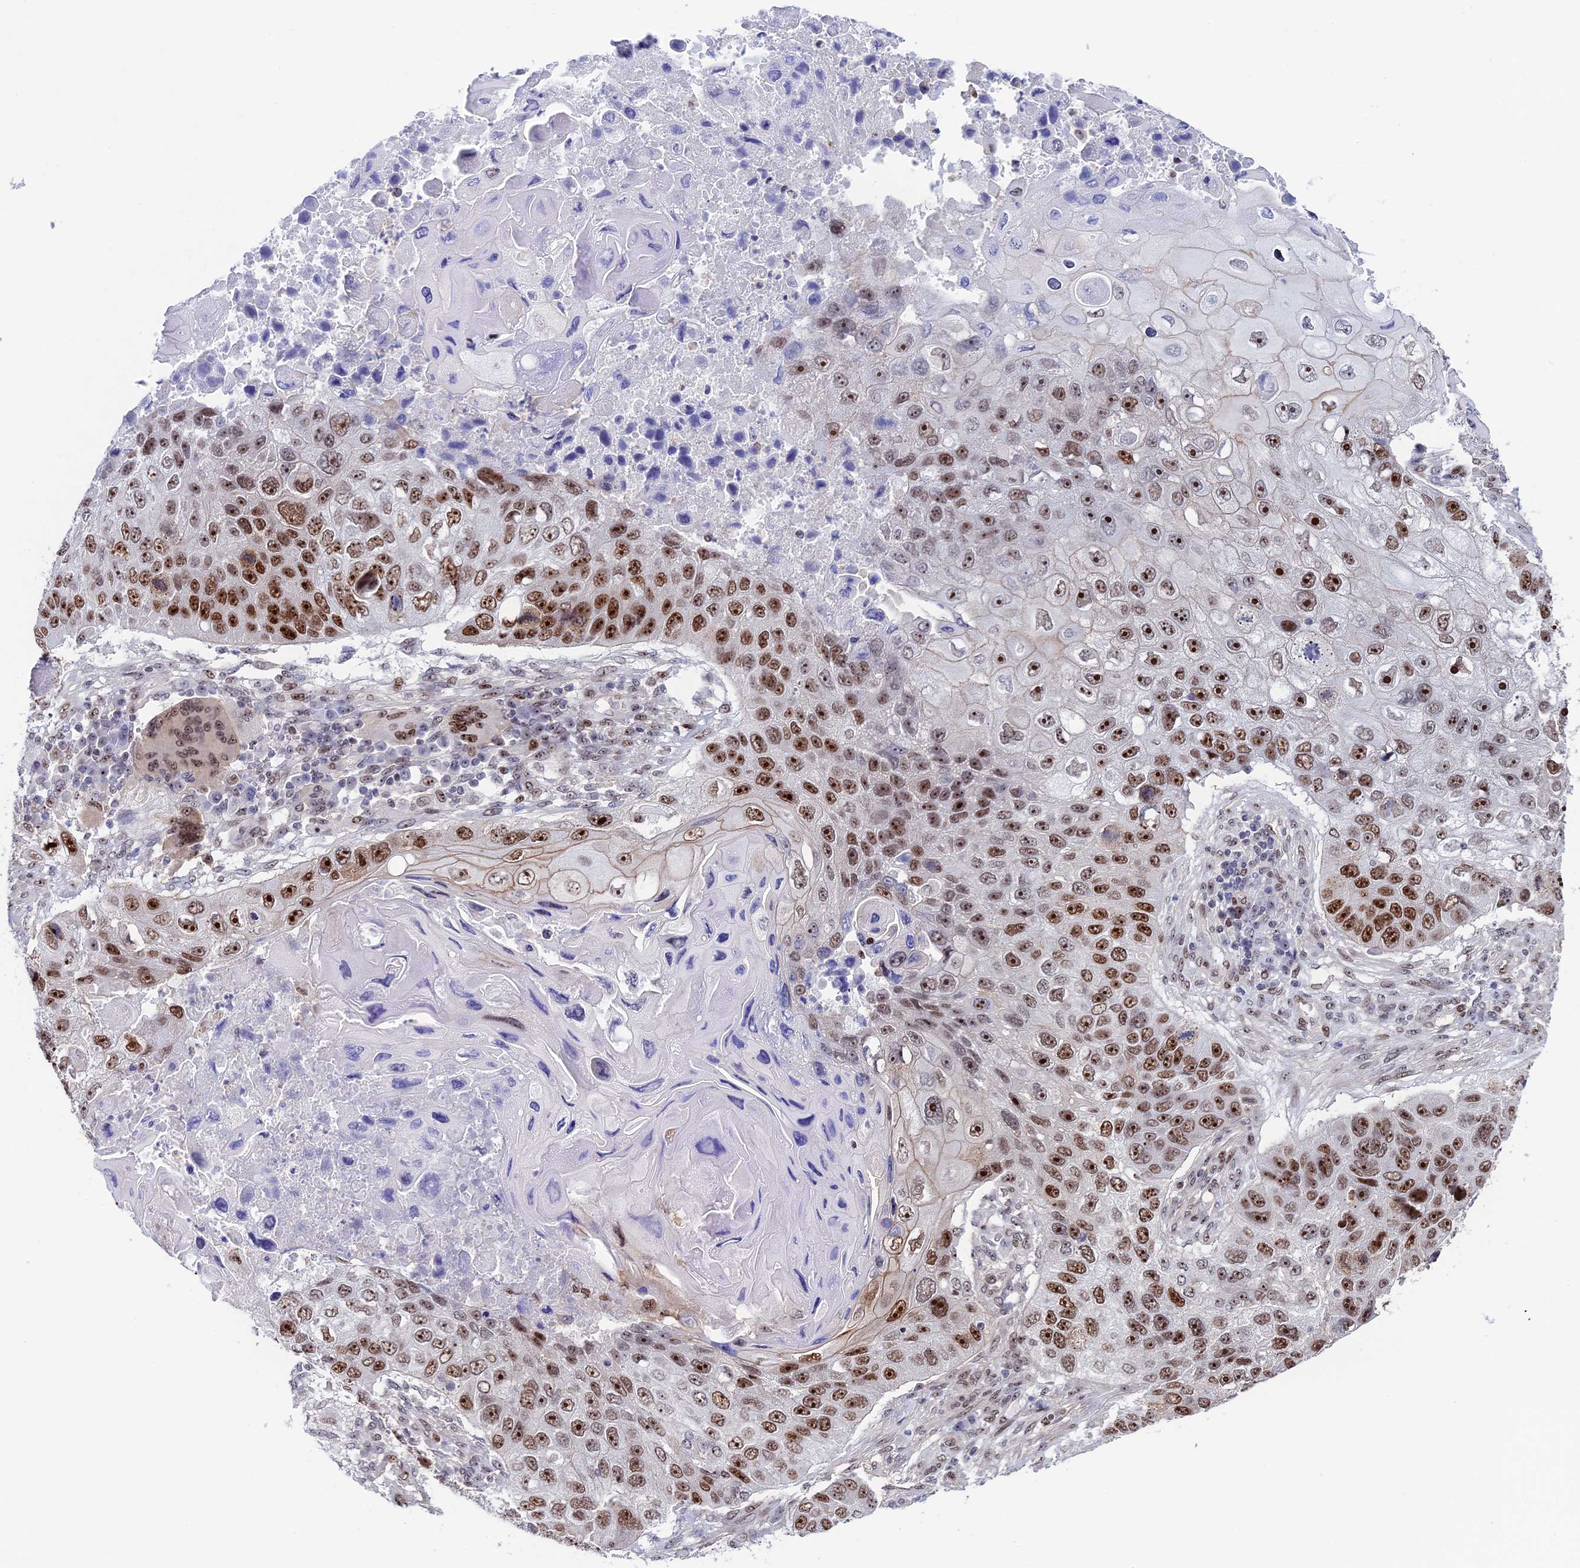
{"staining": {"intensity": "moderate", "quantity": ">75%", "location": "nuclear"}, "tissue": "lung cancer", "cell_type": "Tumor cells", "image_type": "cancer", "snomed": [{"axis": "morphology", "description": "Squamous cell carcinoma, NOS"}, {"axis": "topography", "description": "Lung"}], "caption": "Immunohistochemical staining of lung cancer exhibits moderate nuclear protein staining in about >75% of tumor cells. (Brightfield microscopy of DAB IHC at high magnification).", "gene": "CCDC86", "patient": {"sex": "male", "age": 61}}